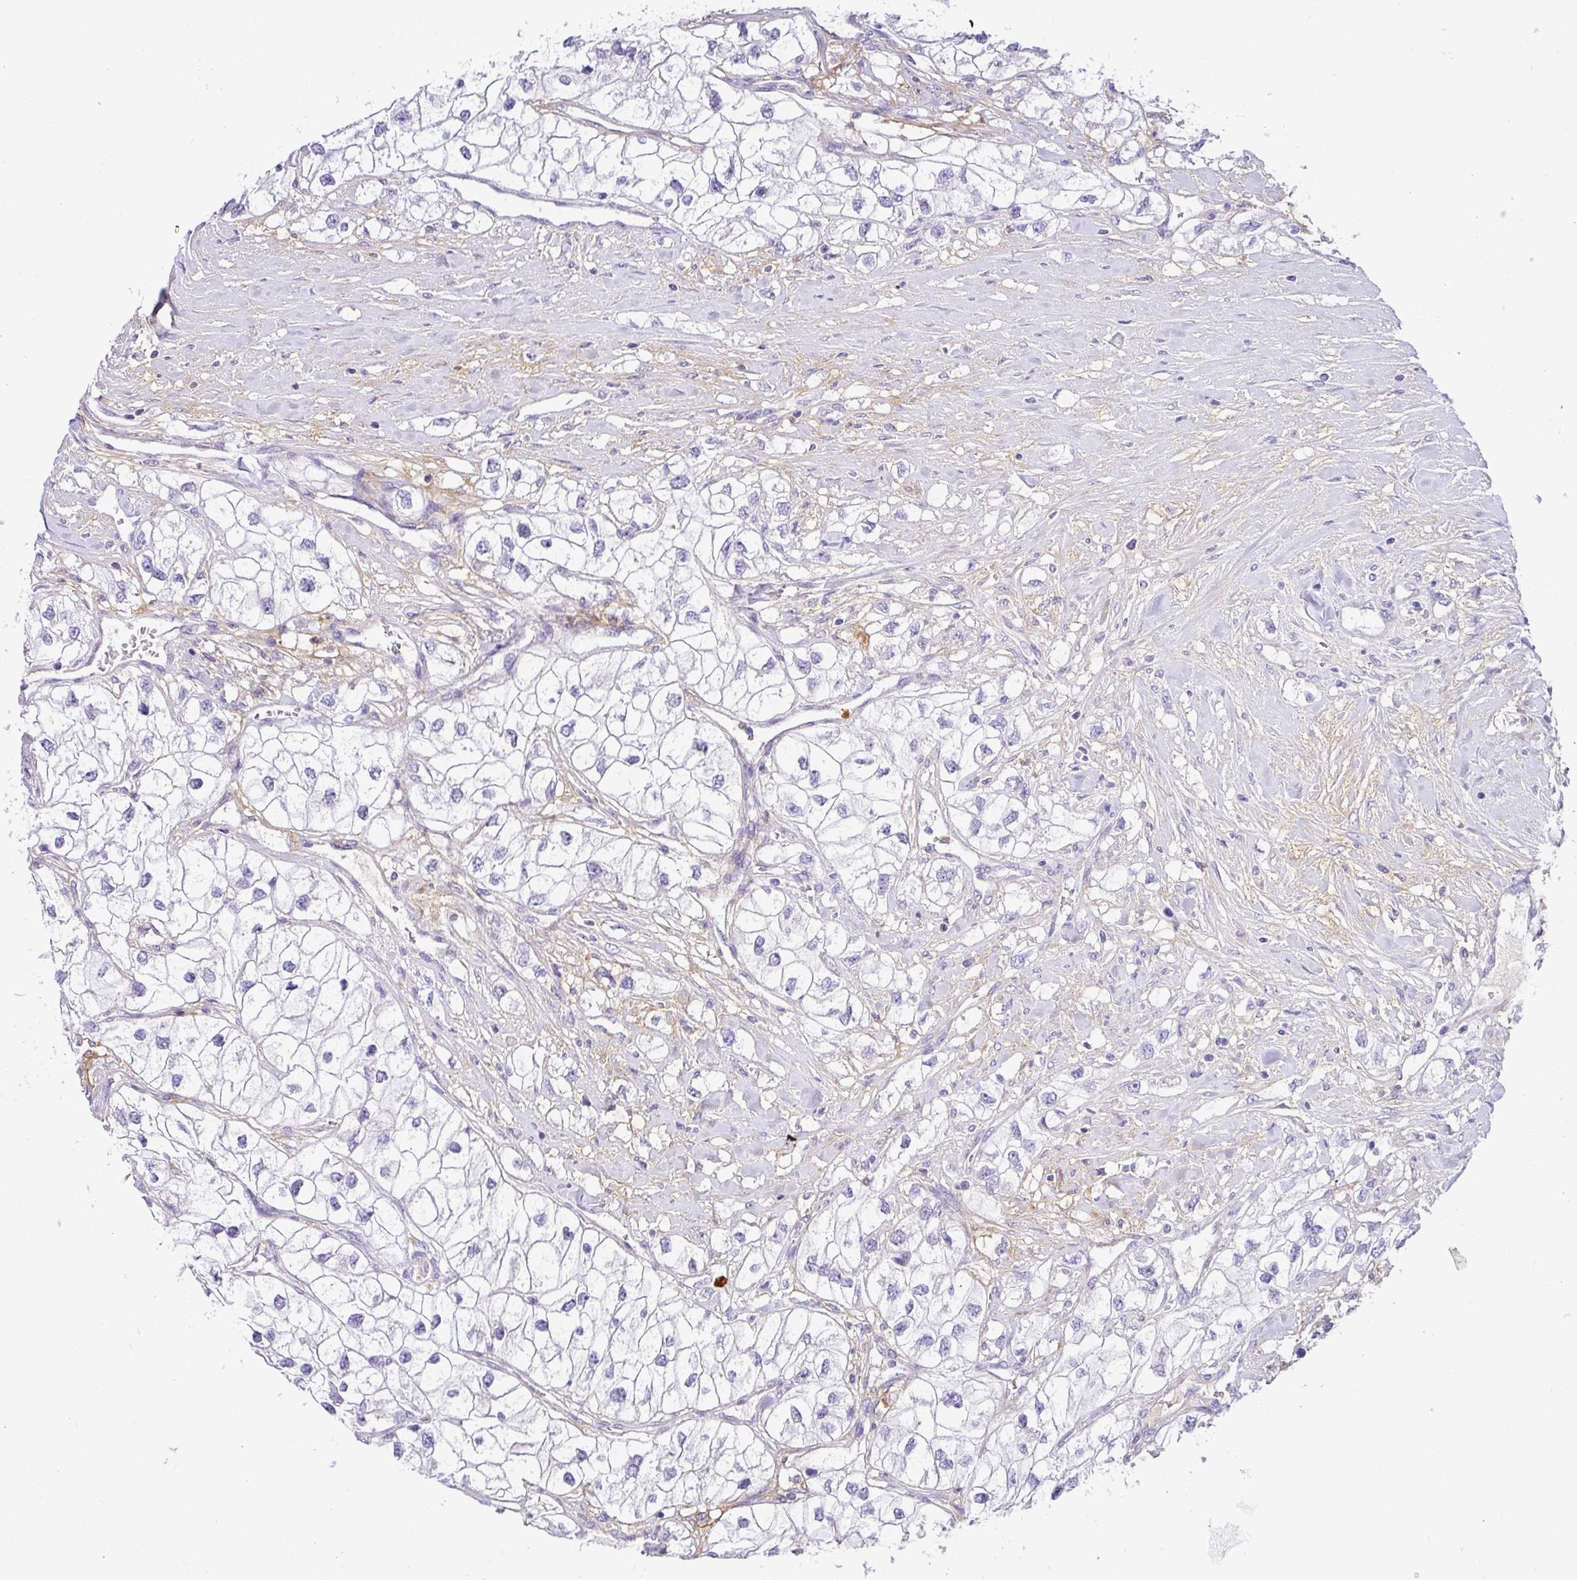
{"staining": {"intensity": "negative", "quantity": "none", "location": "none"}, "tissue": "renal cancer", "cell_type": "Tumor cells", "image_type": "cancer", "snomed": [{"axis": "morphology", "description": "Adenocarcinoma, NOS"}, {"axis": "topography", "description": "Kidney"}], "caption": "DAB immunohistochemical staining of human adenocarcinoma (renal) shows no significant staining in tumor cells.", "gene": "SH2D3C", "patient": {"sex": "male", "age": 59}}